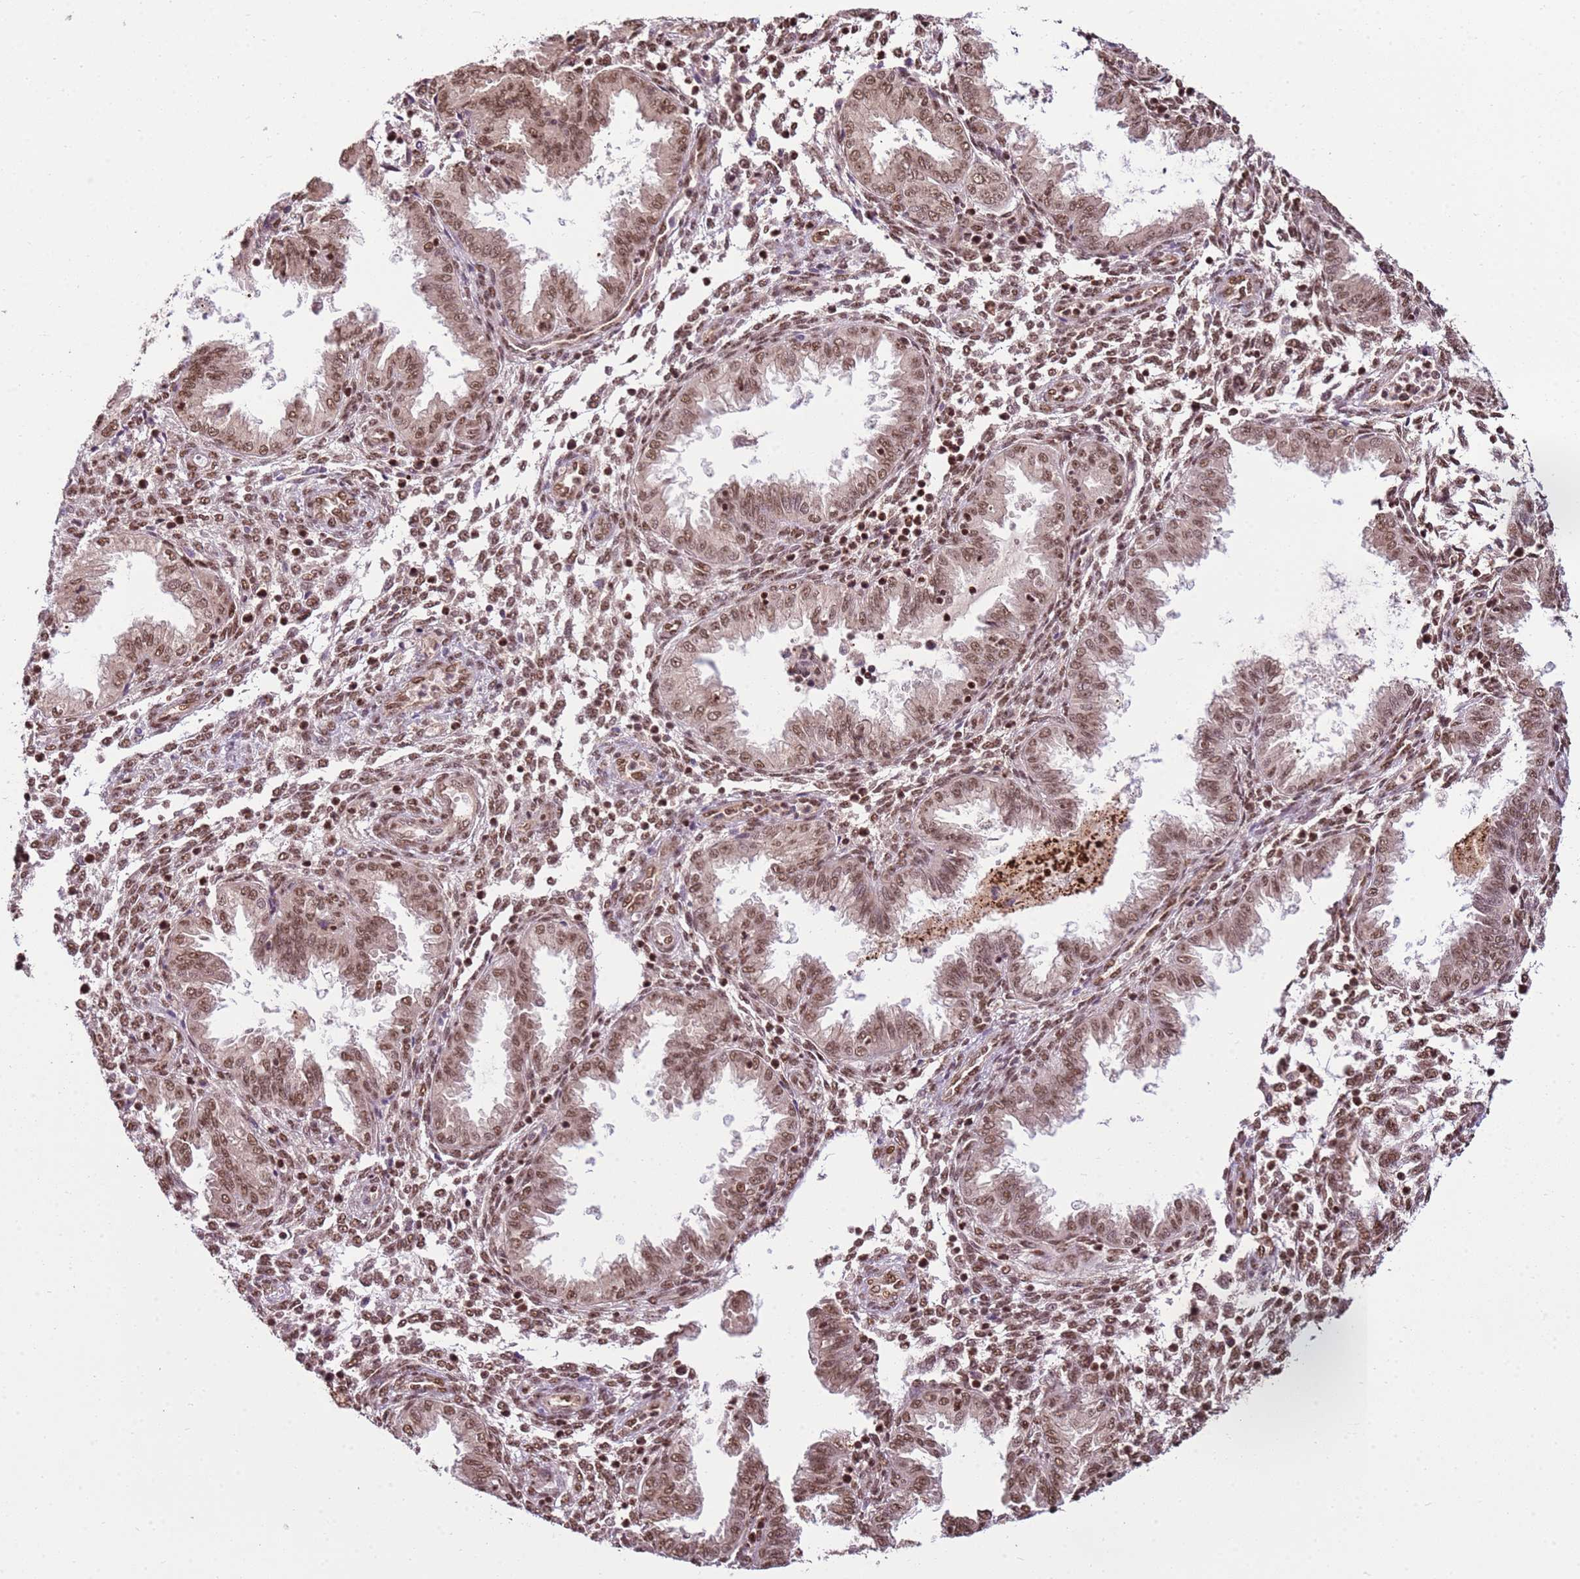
{"staining": {"intensity": "moderate", "quantity": "25%-75%", "location": "nuclear"}, "tissue": "endometrium", "cell_type": "Cells in endometrial stroma", "image_type": "normal", "snomed": [{"axis": "morphology", "description": "Normal tissue, NOS"}, {"axis": "topography", "description": "Endometrium"}], "caption": "Immunohistochemical staining of normal human endometrium shows medium levels of moderate nuclear positivity in about 25%-75% of cells in endometrial stroma. Nuclei are stained in blue.", "gene": "ZBTB12", "patient": {"sex": "female", "age": 33}}